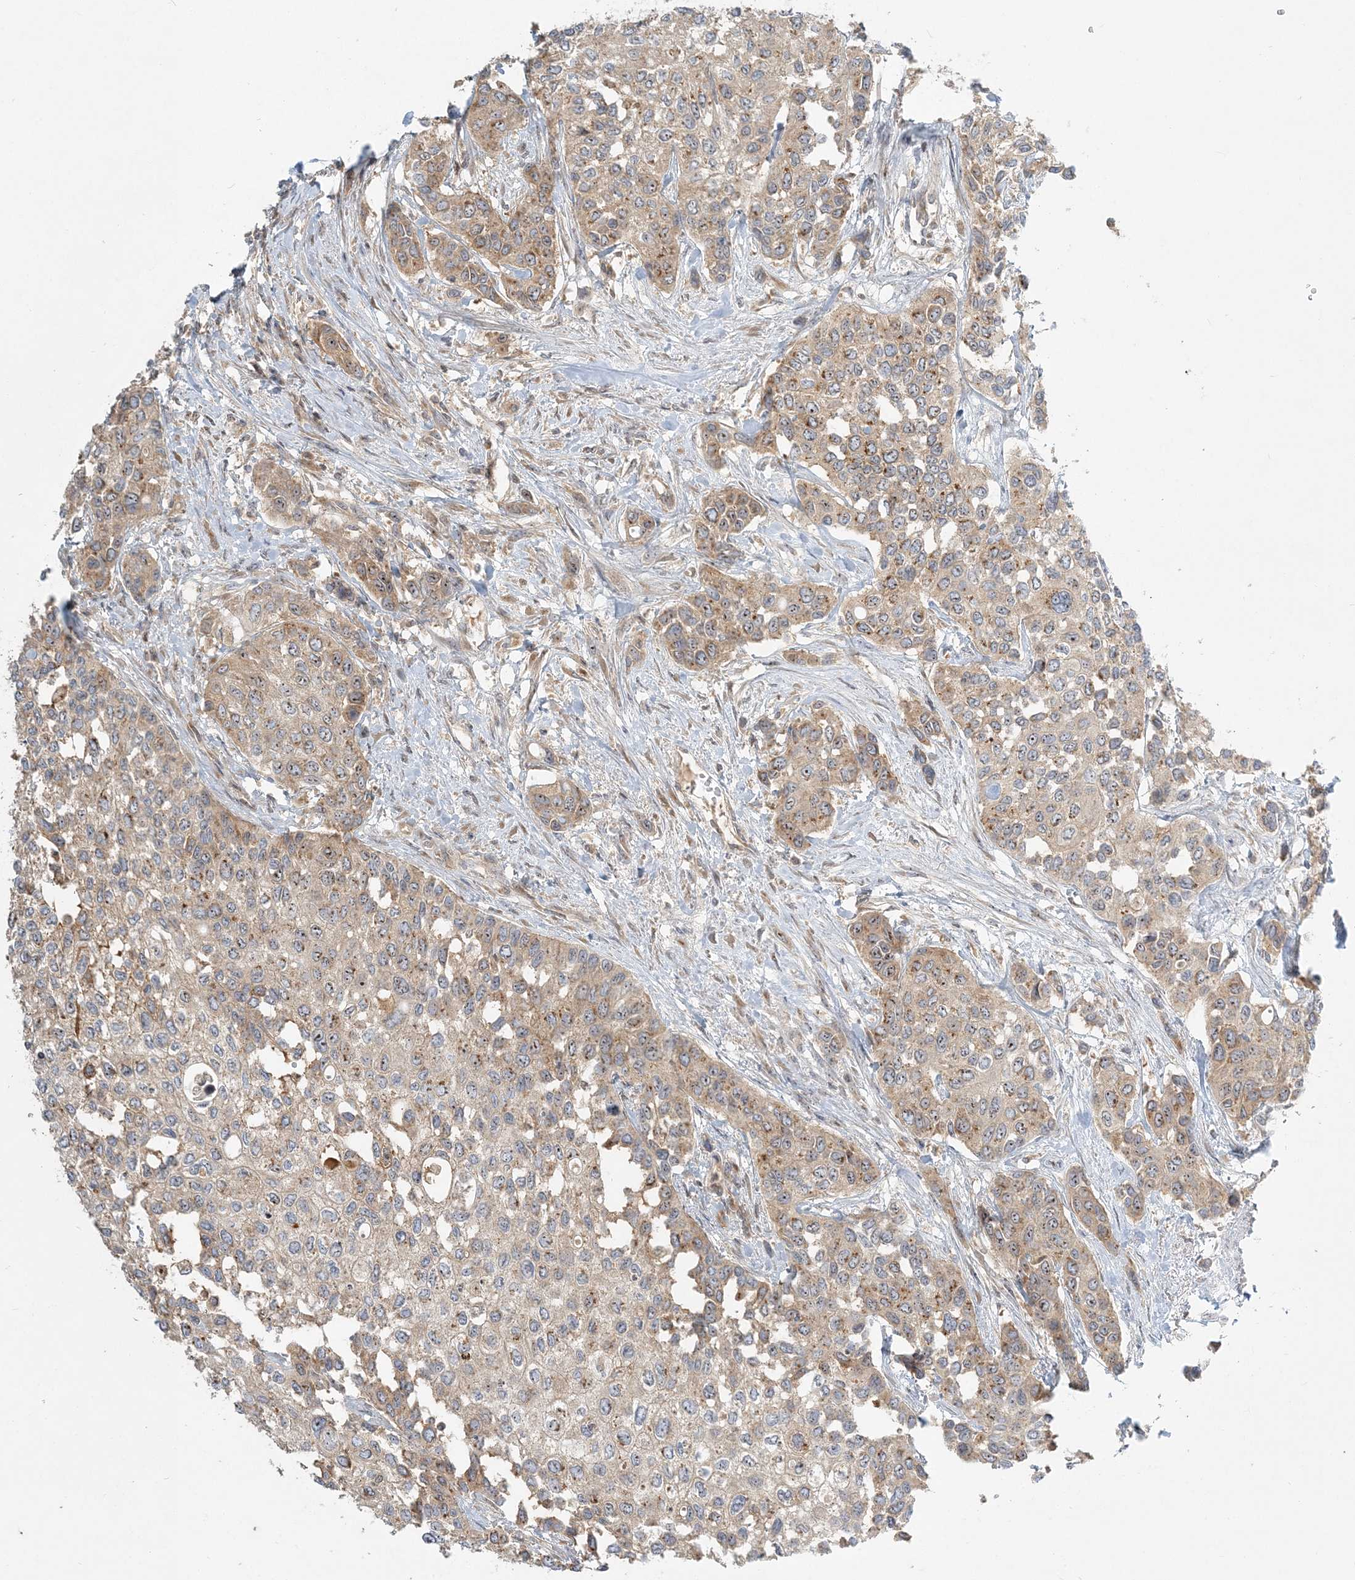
{"staining": {"intensity": "moderate", "quantity": "<25%", "location": "cytoplasmic/membranous"}, "tissue": "urothelial cancer", "cell_type": "Tumor cells", "image_type": "cancer", "snomed": [{"axis": "morphology", "description": "Normal tissue, NOS"}, {"axis": "morphology", "description": "Urothelial carcinoma, High grade"}, {"axis": "topography", "description": "Vascular tissue"}, {"axis": "topography", "description": "Urinary bladder"}], "caption": "Moderate cytoplasmic/membranous positivity is seen in approximately <25% of tumor cells in urothelial carcinoma (high-grade). (DAB = brown stain, brightfield microscopy at high magnification).", "gene": "AP1AR", "patient": {"sex": "female", "age": 56}}